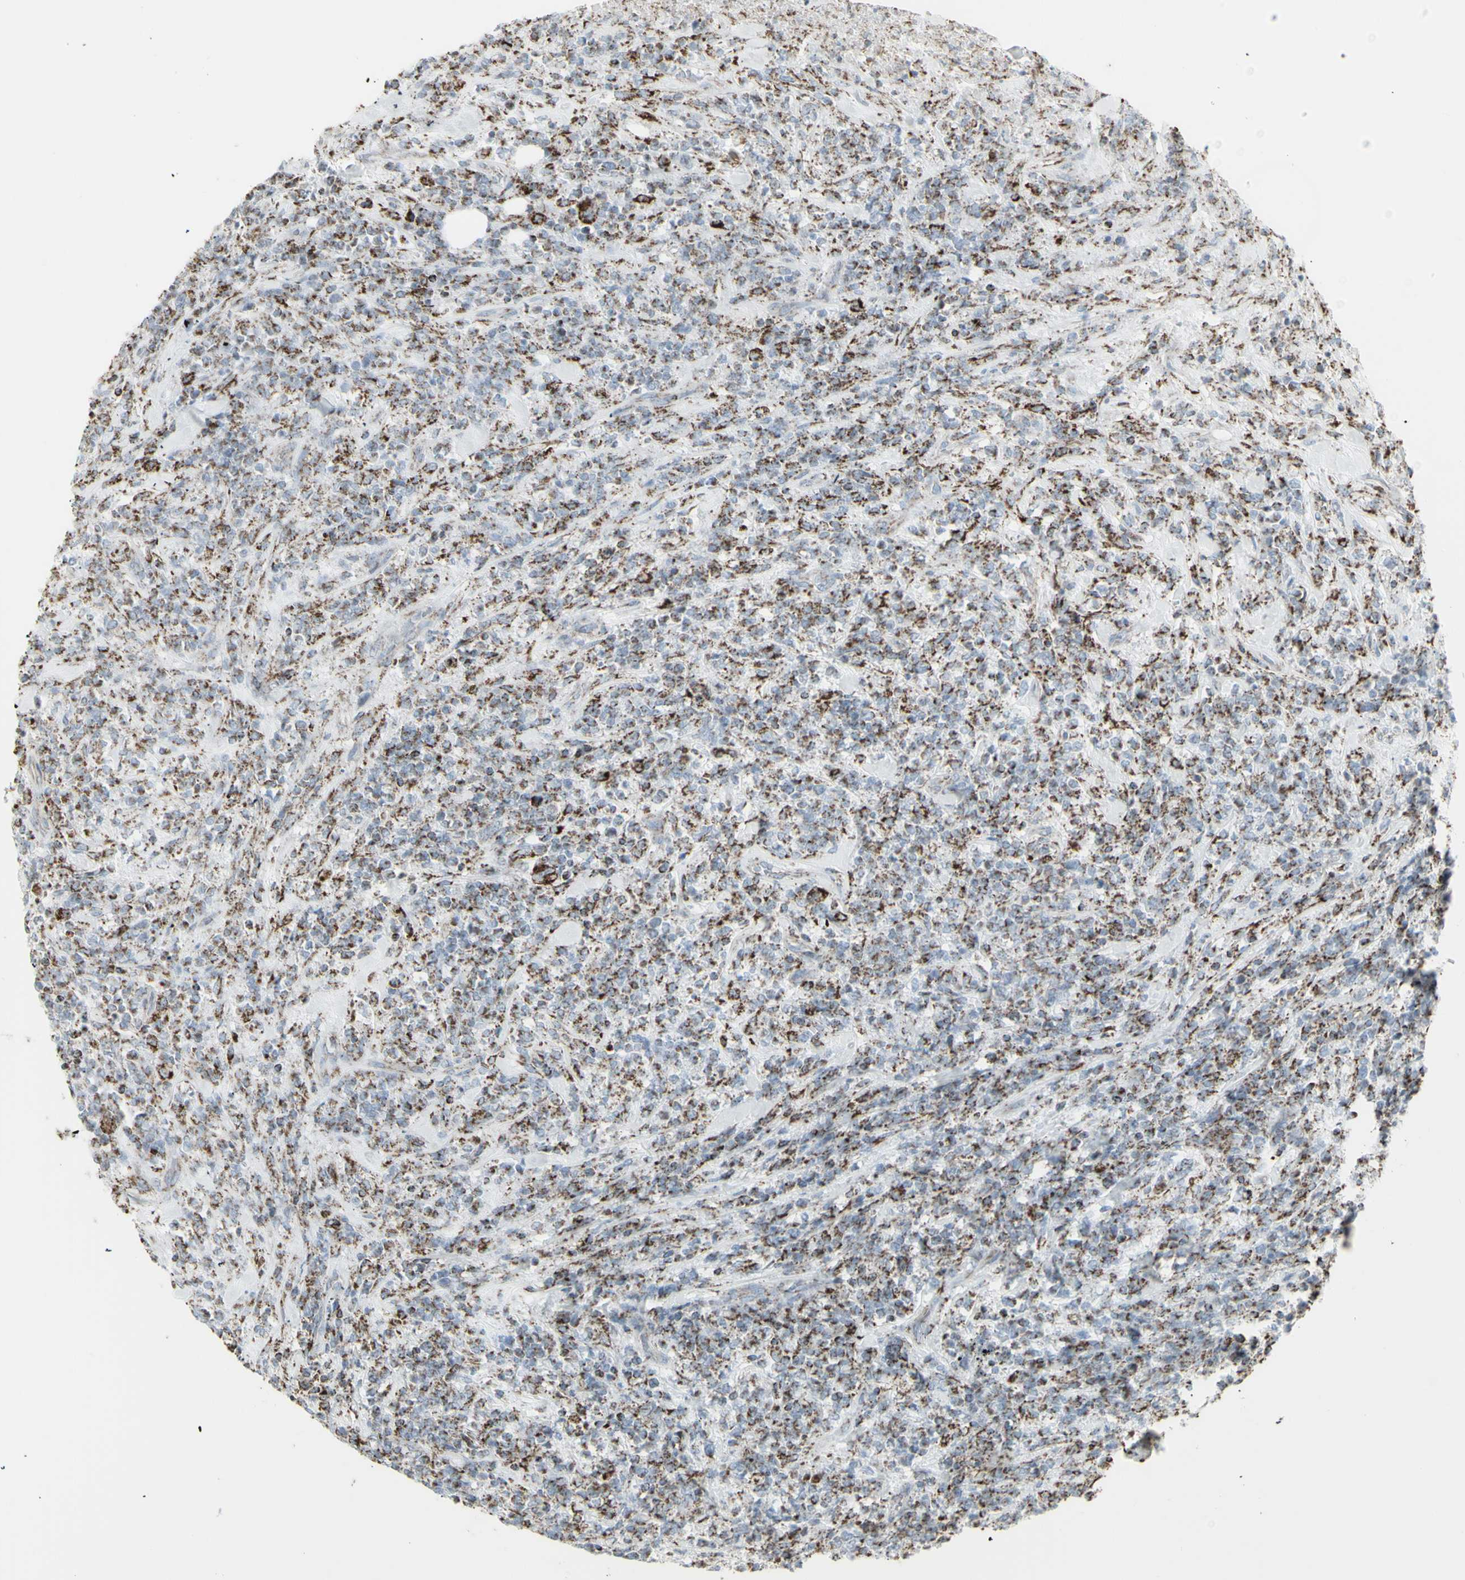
{"staining": {"intensity": "moderate", "quantity": "25%-75%", "location": "cytoplasmic/membranous"}, "tissue": "lymphoma", "cell_type": "Tumor cells", "image_type": "cancer", "snomed": [{"axis": "morphology", "description": "Malignant lymphoma, non-Hodgkin's type, High grade"}, {"axis": "topography", "description": "Soft tissue"}], "caption": "Brown immunohistochemical staining in human high-grade malignant lymphoma, non-Hodgkin's type demonstrates moderate cytoplasmic/membranous positivity in approximately 25%-75% of tumor cells.", "gene": "PLGRKT", "patient": {"sex": "male", "age": 18}}